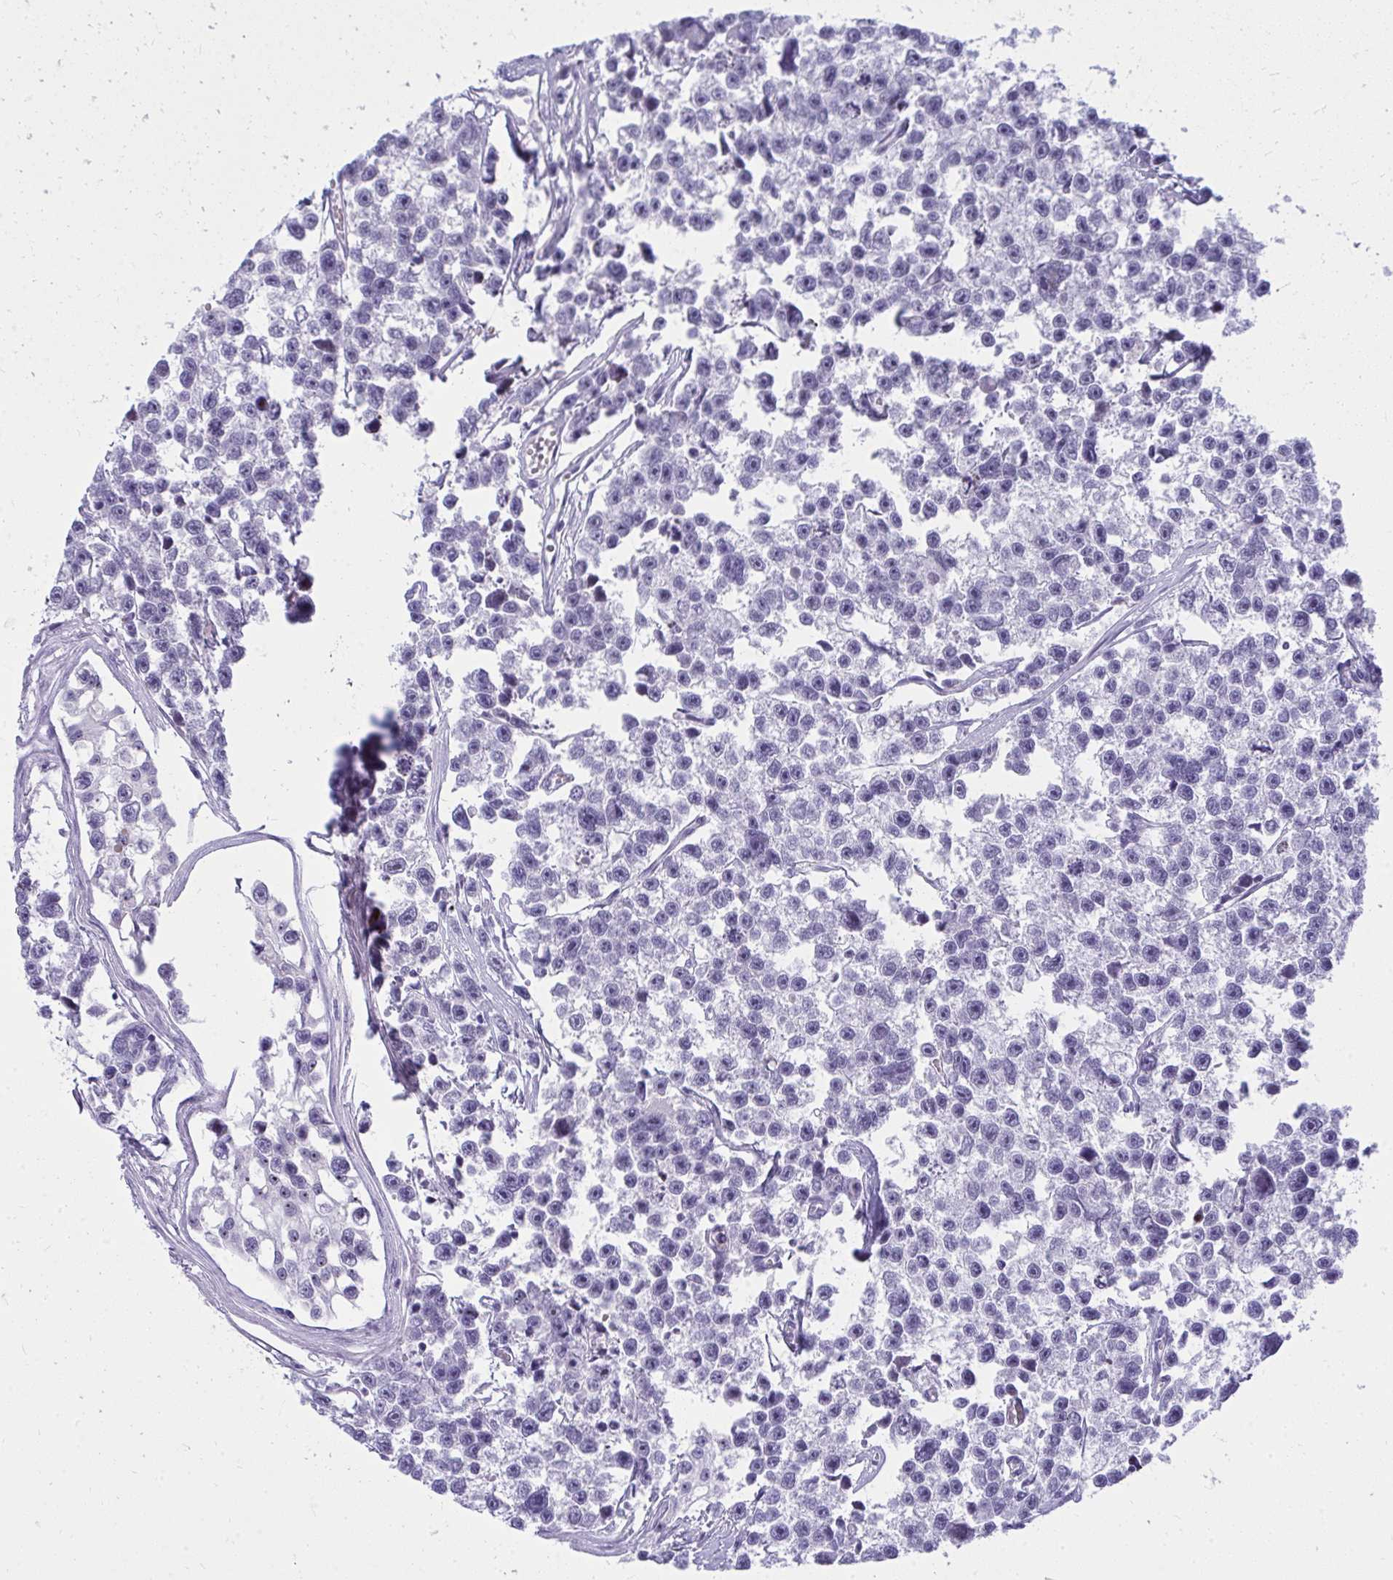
{"staining": {"intensity": "negative", "quantity": "none", "location": "none"}, "tissue": "testis cancer", "cell_type": "Tumor cells", "image_type": "cancer", "snomed": [{"axis": "morphology", "description": "Seminoma, NOS"}, {"axis": "topography", "description": "Testis"}], "caption": "A photomicrograph of human testis cancer is negative for staining in tumor cells. (DAB (3,3'-diaminobenzidine) immunohistochemistry, high magnification).", "gene": "LRRC36", "patient": {"sex": "male", "age": 26}}